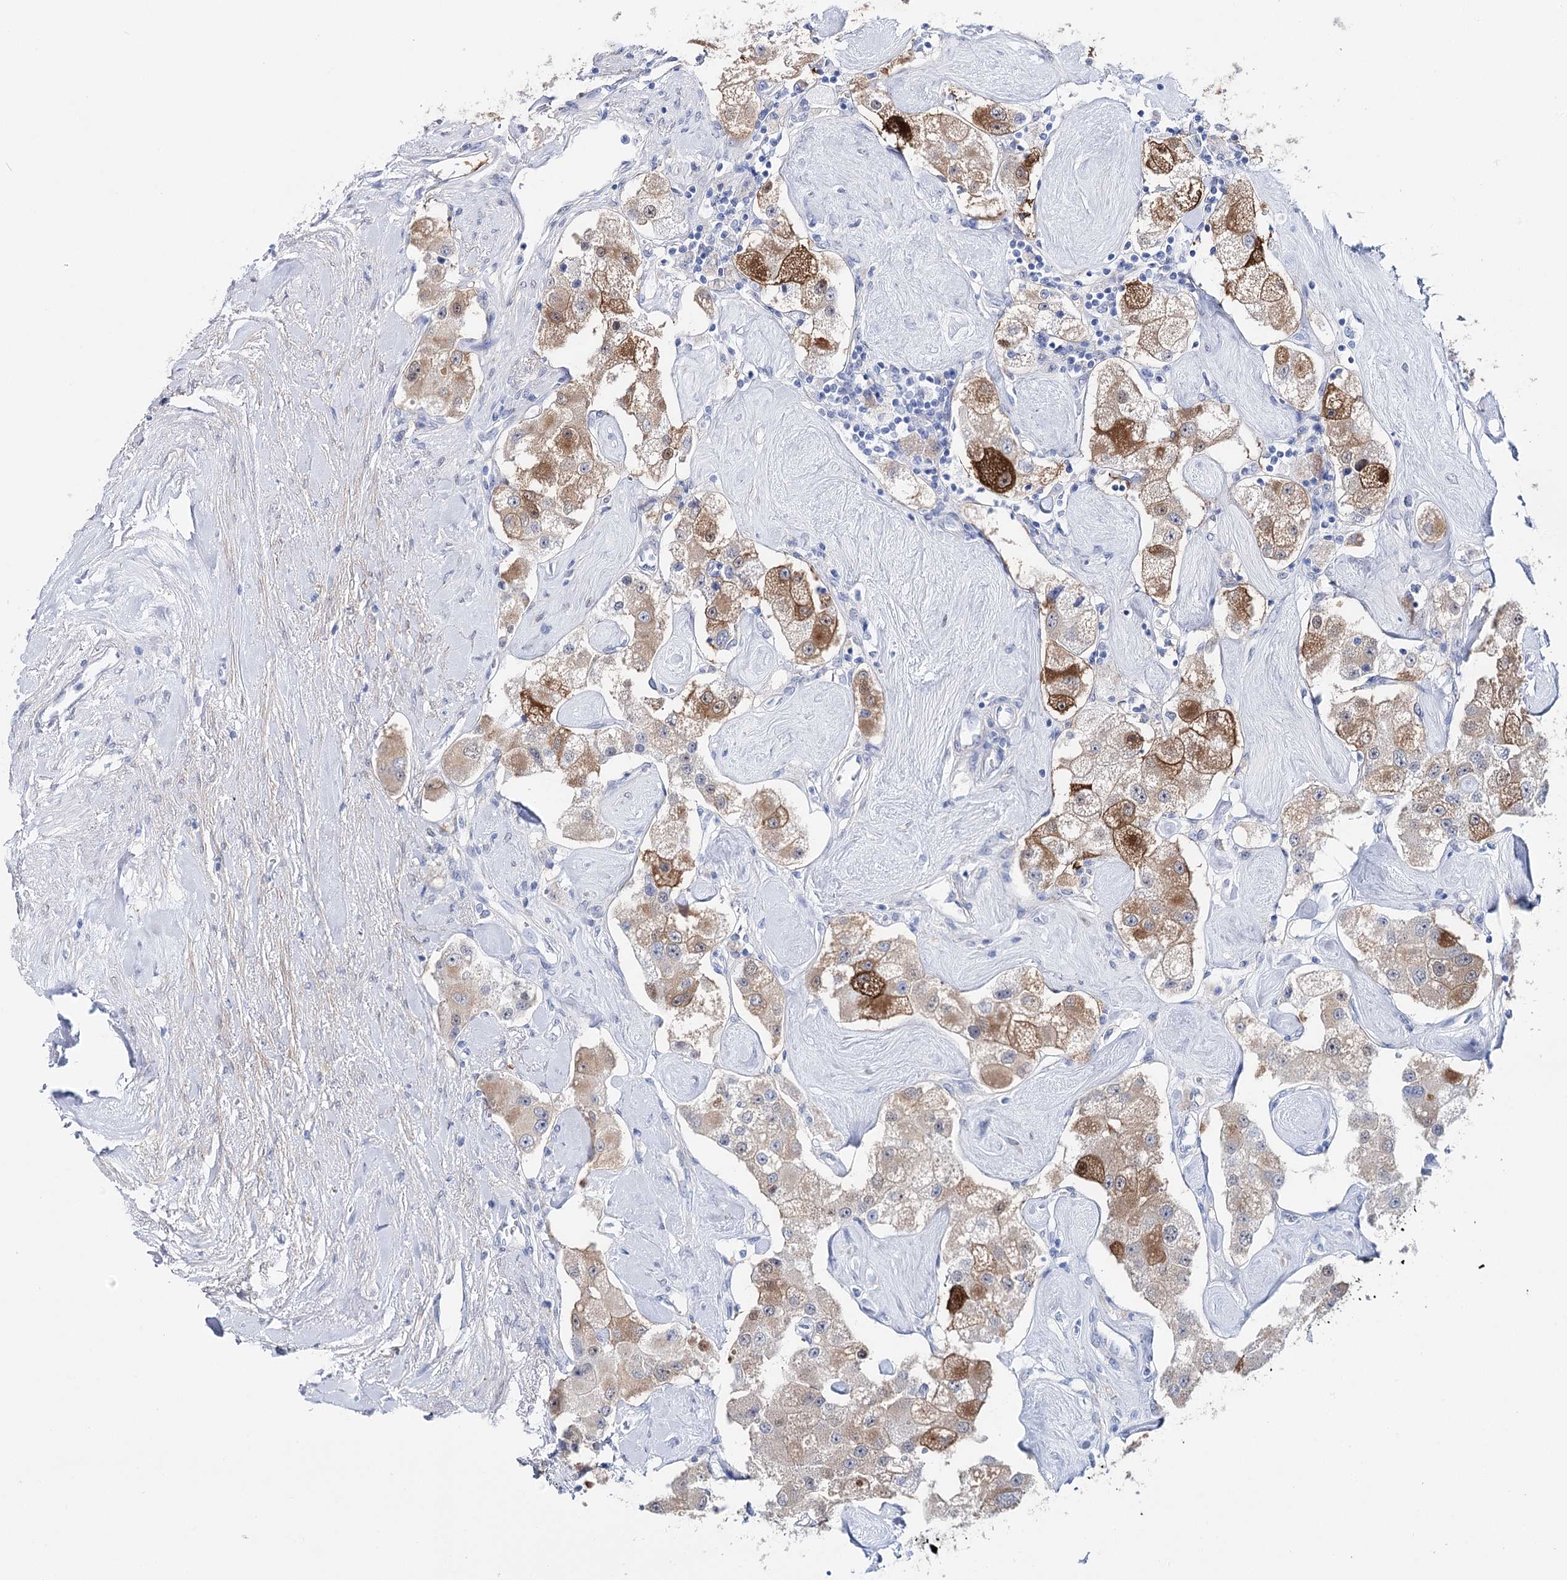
{"staining": {"intensity": "strong", "quantity": "<25%", "location": "cytoplasmic/membranous,nuclear"}, "tissue": "carcinoid", "cell_type": "Tumor cells", "image_type": "cancer", "snomed": [{"axis": "morphology", "description": "Carcinoid, malignant, NOS"}, {"axis": "topography", "description": "Pancreas"}], "caption": "Protein staining by IHC exhibits strong cytoplasmic/membranous and nuclear staining in approximately <25% of tumor cells in malignant carcinoid. The staining was performed using DAB (3,3'-diaminobenzidine), with brown indicating positive protein expression. Nuclei are stained blue with hematoxylin.", "gene": "UGDH", "patient": {"sex": "male", "age": 41}}